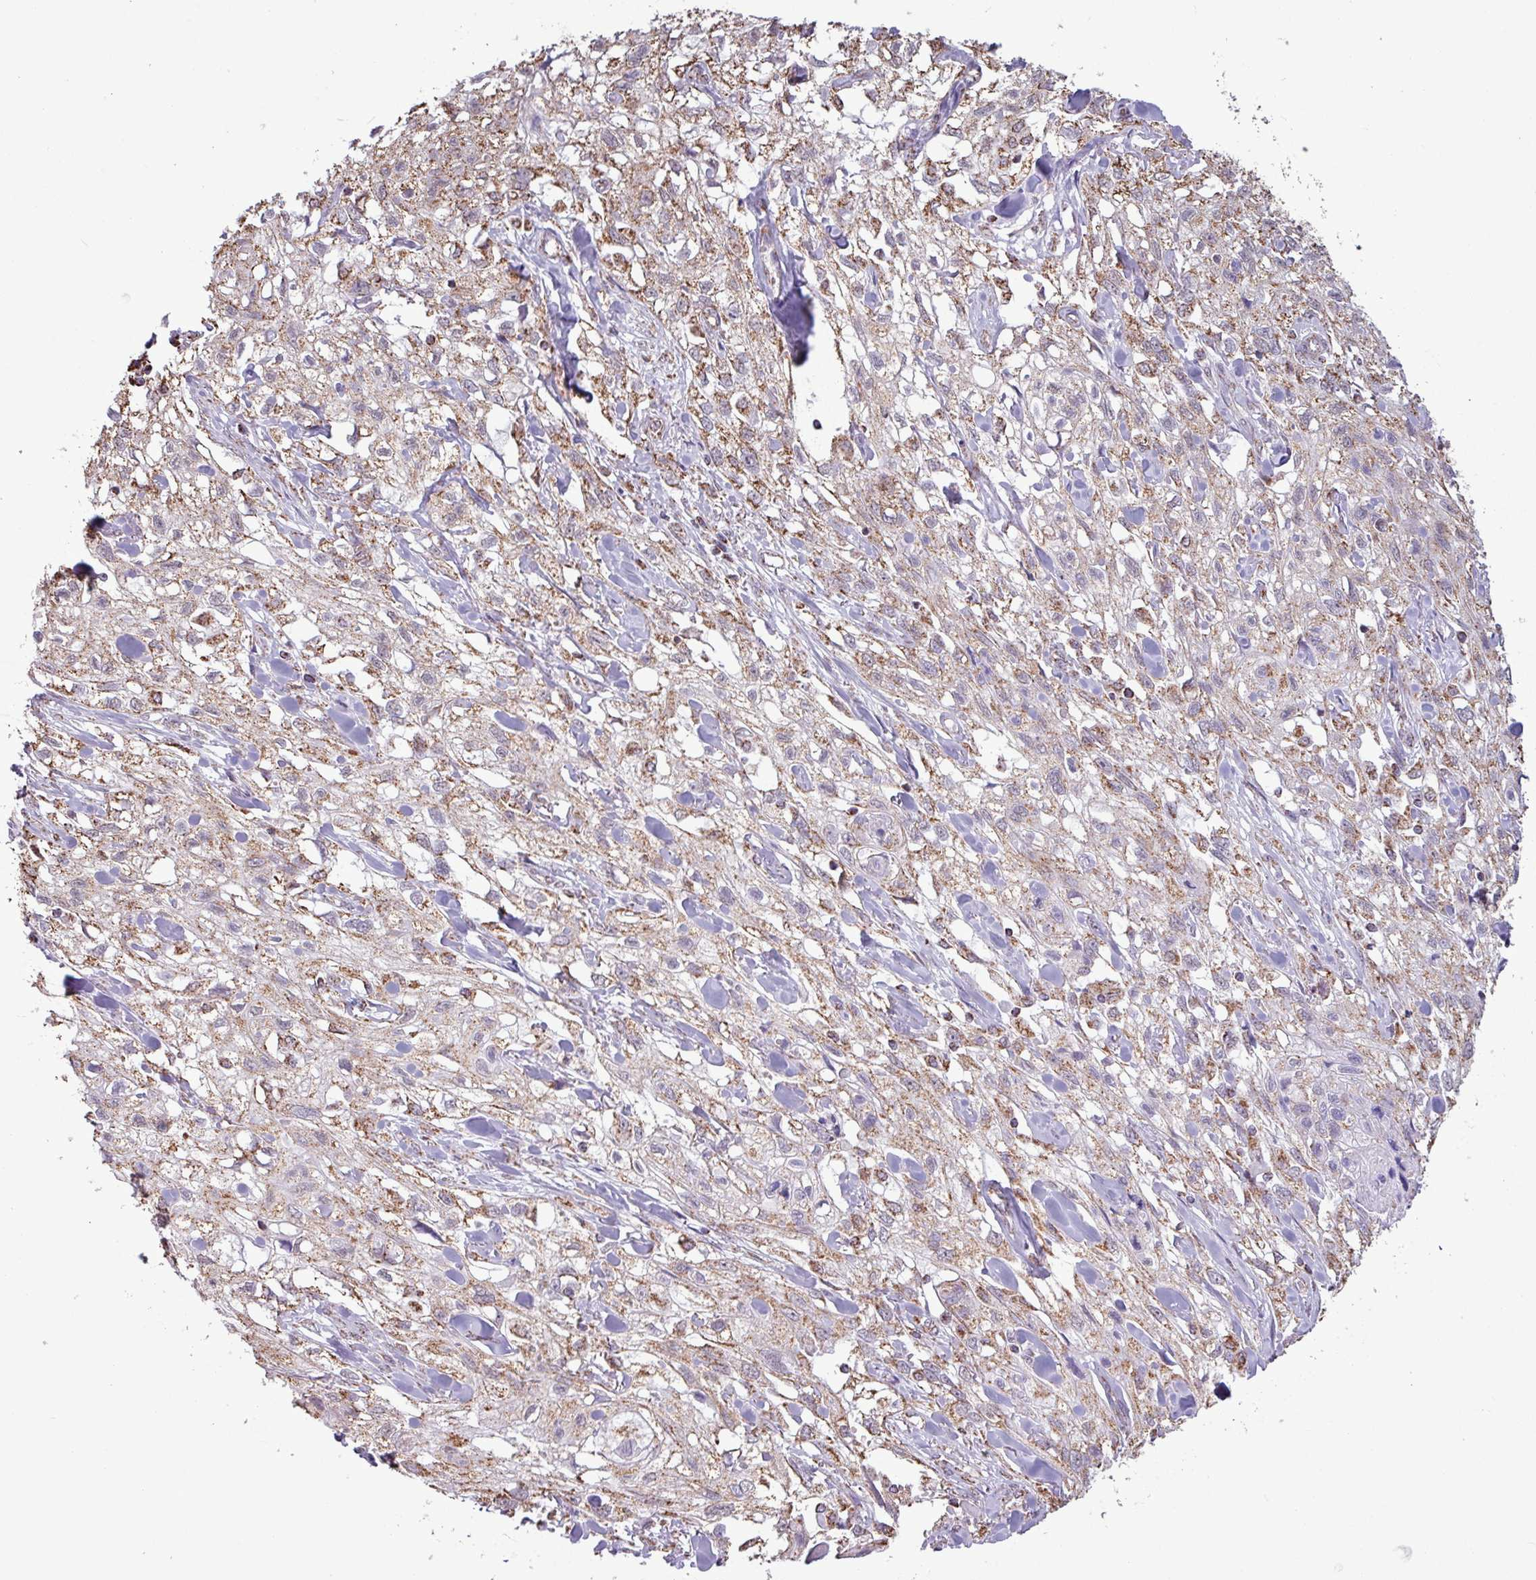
{"staining": {"intensity": "moderate", "quantity": ">75%", "location": "cytoplasmic/membranous"}, "tissue": "skin cancer", "cell_type": "Tumor cells", "image_type": "cancer", "snomed": [{"axis": "morphology", "description": "Squamous cell carcinoma, NOS"}, {"axis": "topography", "description": "Skin"}, {"axis": "topography", "description": "Vulva"}], "caption": "This is an image of immunohistochemistry staining of squamous cell carcinoma (skin), which shows moderate staining in the cytoplasmic/membranous of tumor cells.", "gene": "ALG8", "patient": {"sex": "female", "age": 86}}